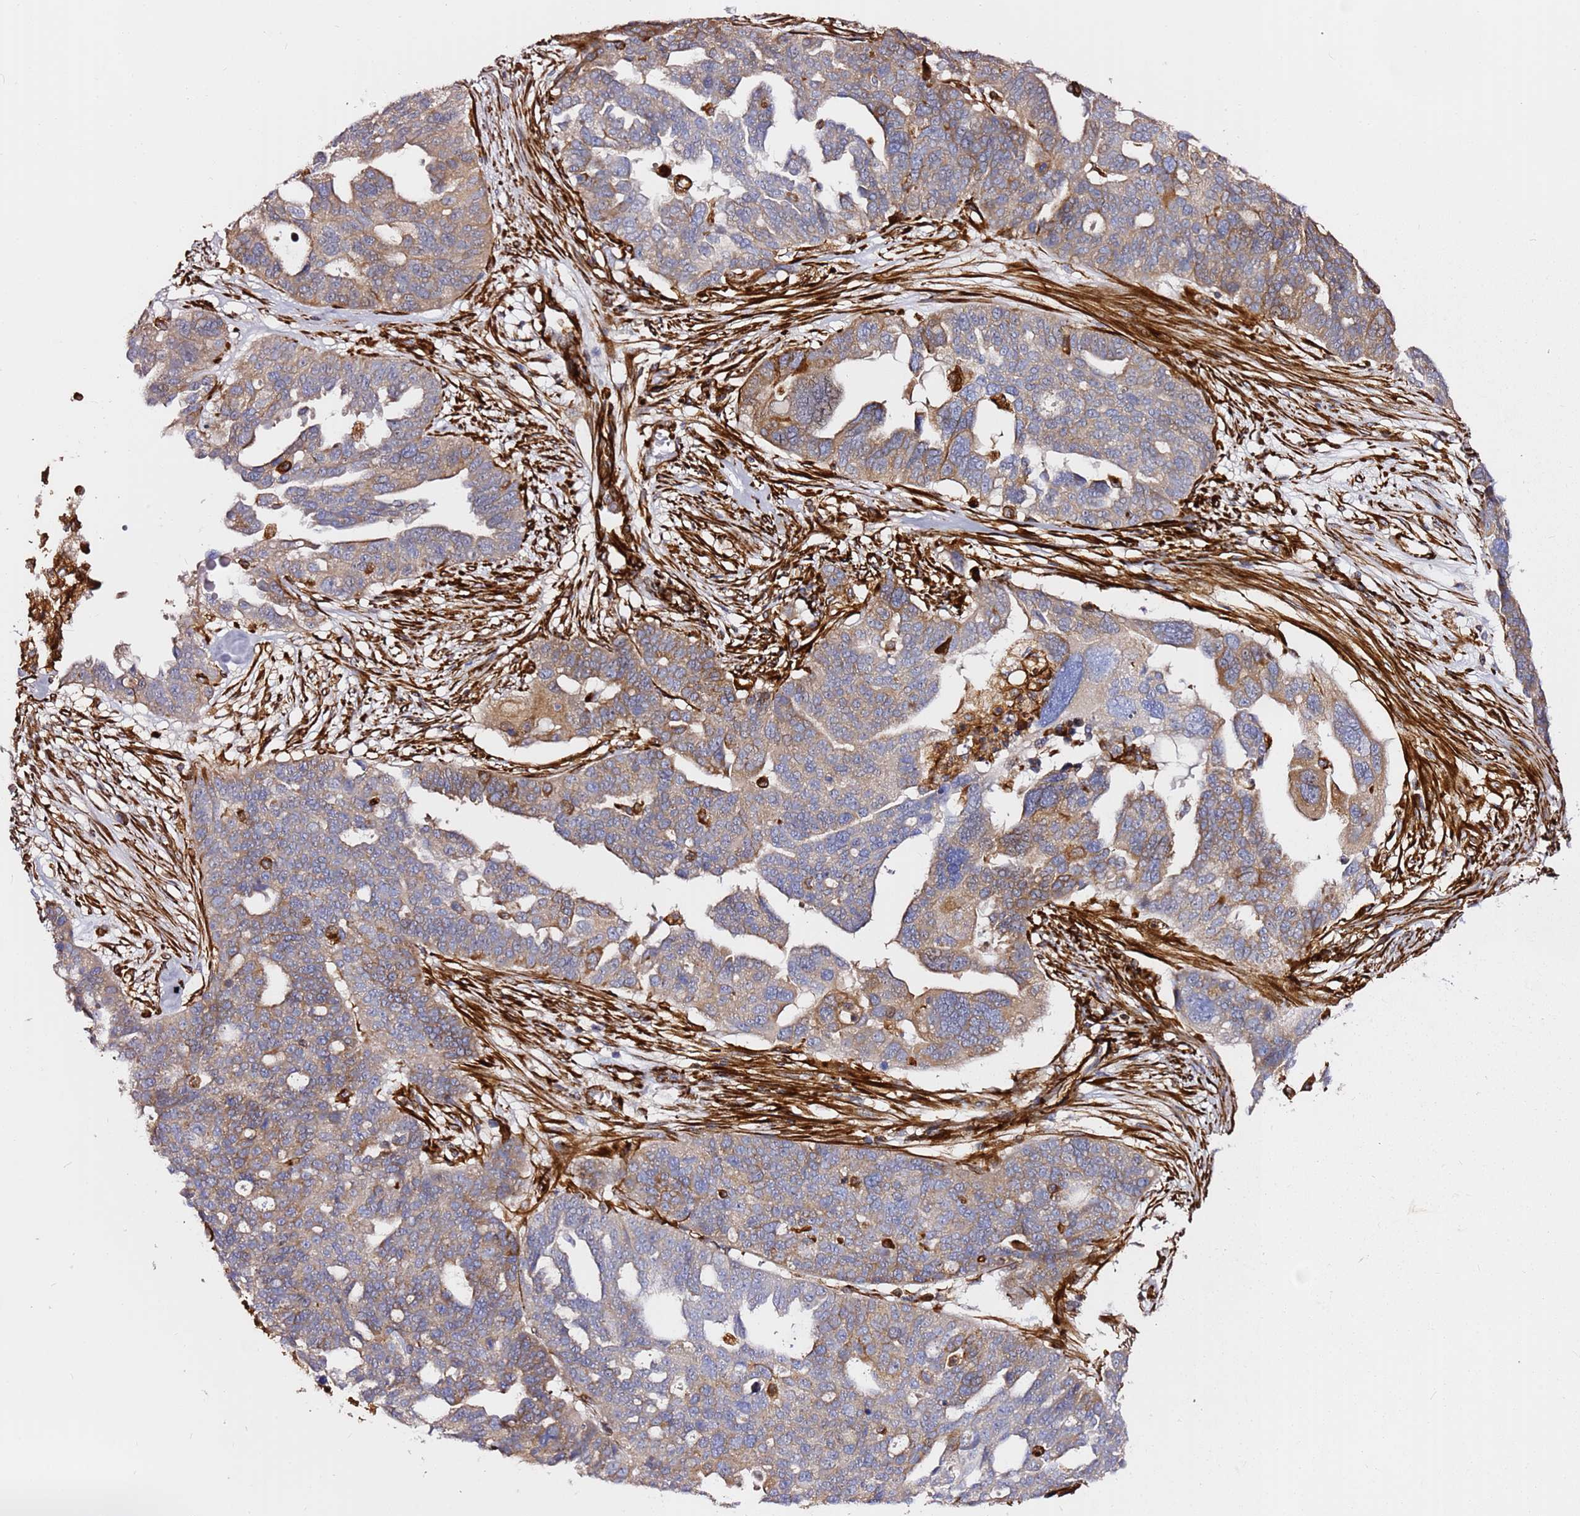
{"staining": {"intensity": "moderate", "quantity": "<25%", "location": "cytoplasmic/membranous"}, "tissue": "ovarian cancer", "cell_type": "Tumor cells", "image_type": "cancer", "snomed": [{"axis": "morphology", "description": "Cystadenocarcinoma, serous, NOS"}, {"axis": "topography", "description": "Ovary"}], "caption": "Protein expression analysis of ovarian serous cystadenocarcinoma displays moderate cytoplasmic/membranous expression in approximately <25% of tumor cells.", "gene": "MRGPRE", "patient": {"sex": "female", "age": 59}}